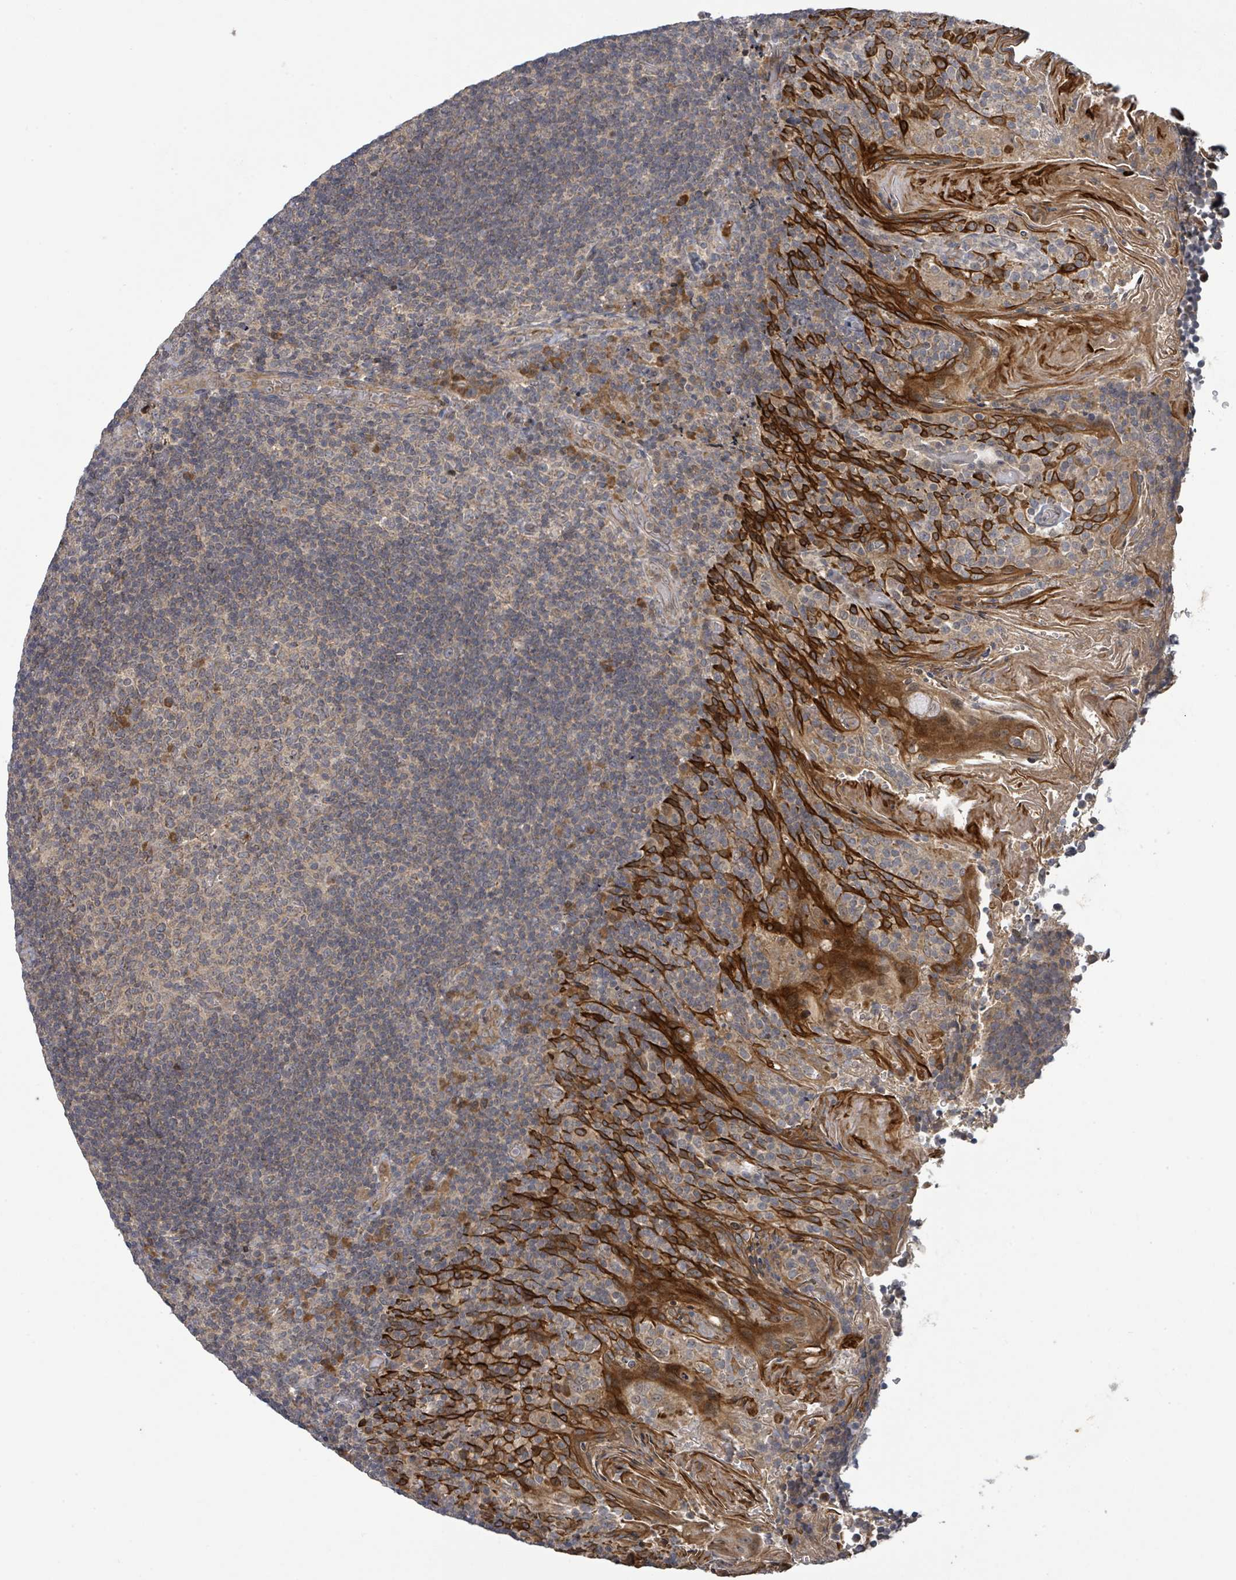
{"staining": {"intensity": "moderate", "quantity": "<25%", "location": "cytoplasmic/membranous"}, "tissue": "tonsil", "cell_type": "Germinal center cells", "image_type": "normal", "snomed": [{"axis": "morphology", "description": "Normal tissue, NOS"}, {"axis": "topography", "description": "Tonsil"}], "caption": "Immunohistochemistry (IHC) image of normal tonsil stained for a protein (brown), which displays low levels of moderate cytoplasmic/membranous expression in approximately <25% of germinal center cells.", "gene": "ITGA11", "patient": {"sex": "female", "age": 10}}